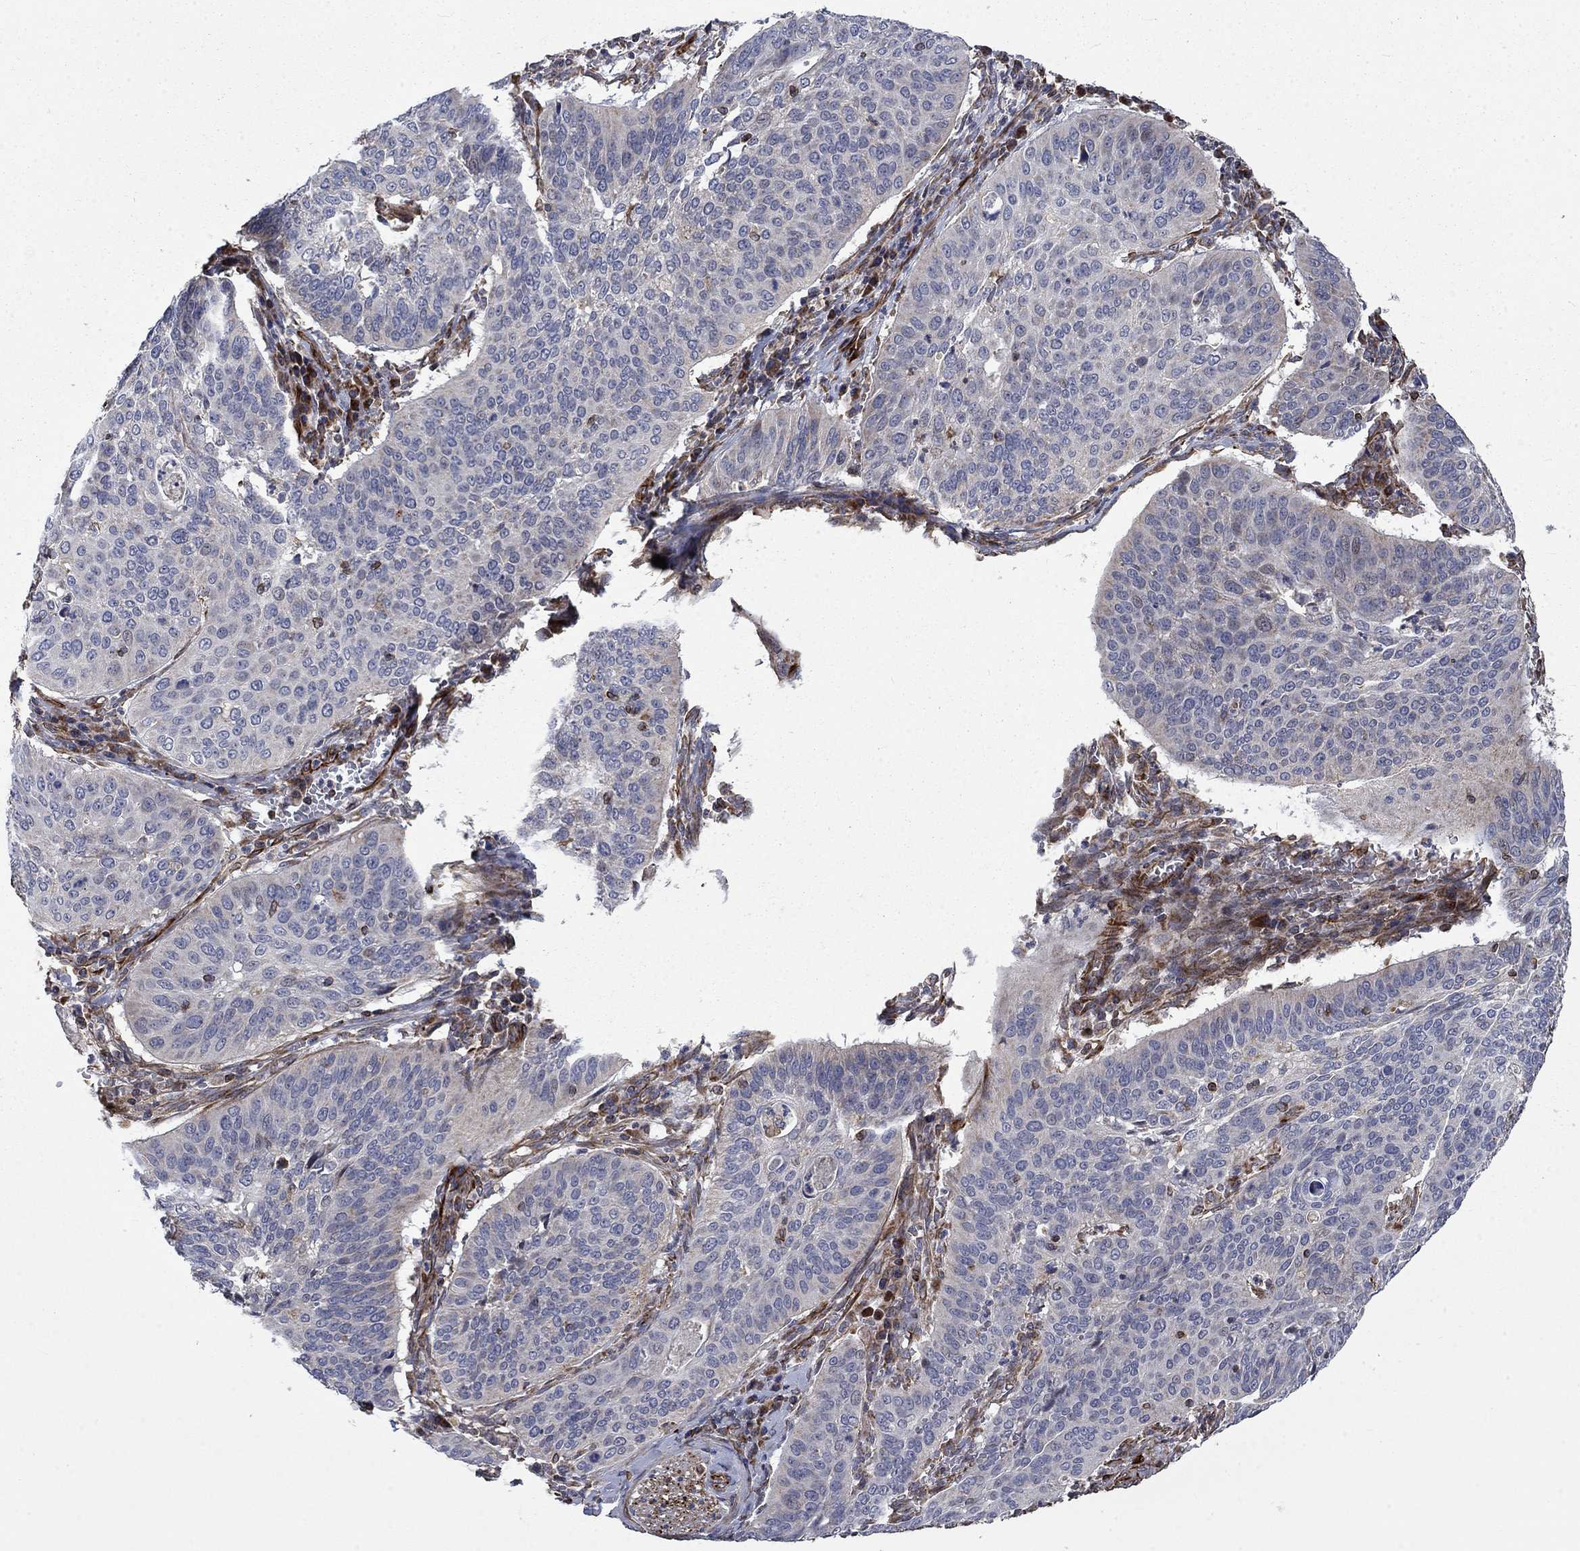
{"staining": {"intensity": "negative", "quantity": "none", "location": "none"}, "tissue": "cervical cancer", "cell_type": "Tumor cells", "image_type": "cancer", "snomed": [{"axis": "morphology", "description": "Normal tissue, NOS"}, {"axis": "morphology", "description": "Squamous cell carcinoma, NOS"}, {"axis": "topography", "description": "Cervix"}], "caption": "The micrograph displays no staining of tumor cells in cervical cancer (squamous cell carcinoma). (Stains: DAB (3,3'-diaminobenzidine) immunohistochemistry (IHC) with hematoxylin counter stain, Microscopy: brightfield microscopy at high magnification).", "gene": "NDUFC1", "patient": {"sex": "female", "age": 39}}